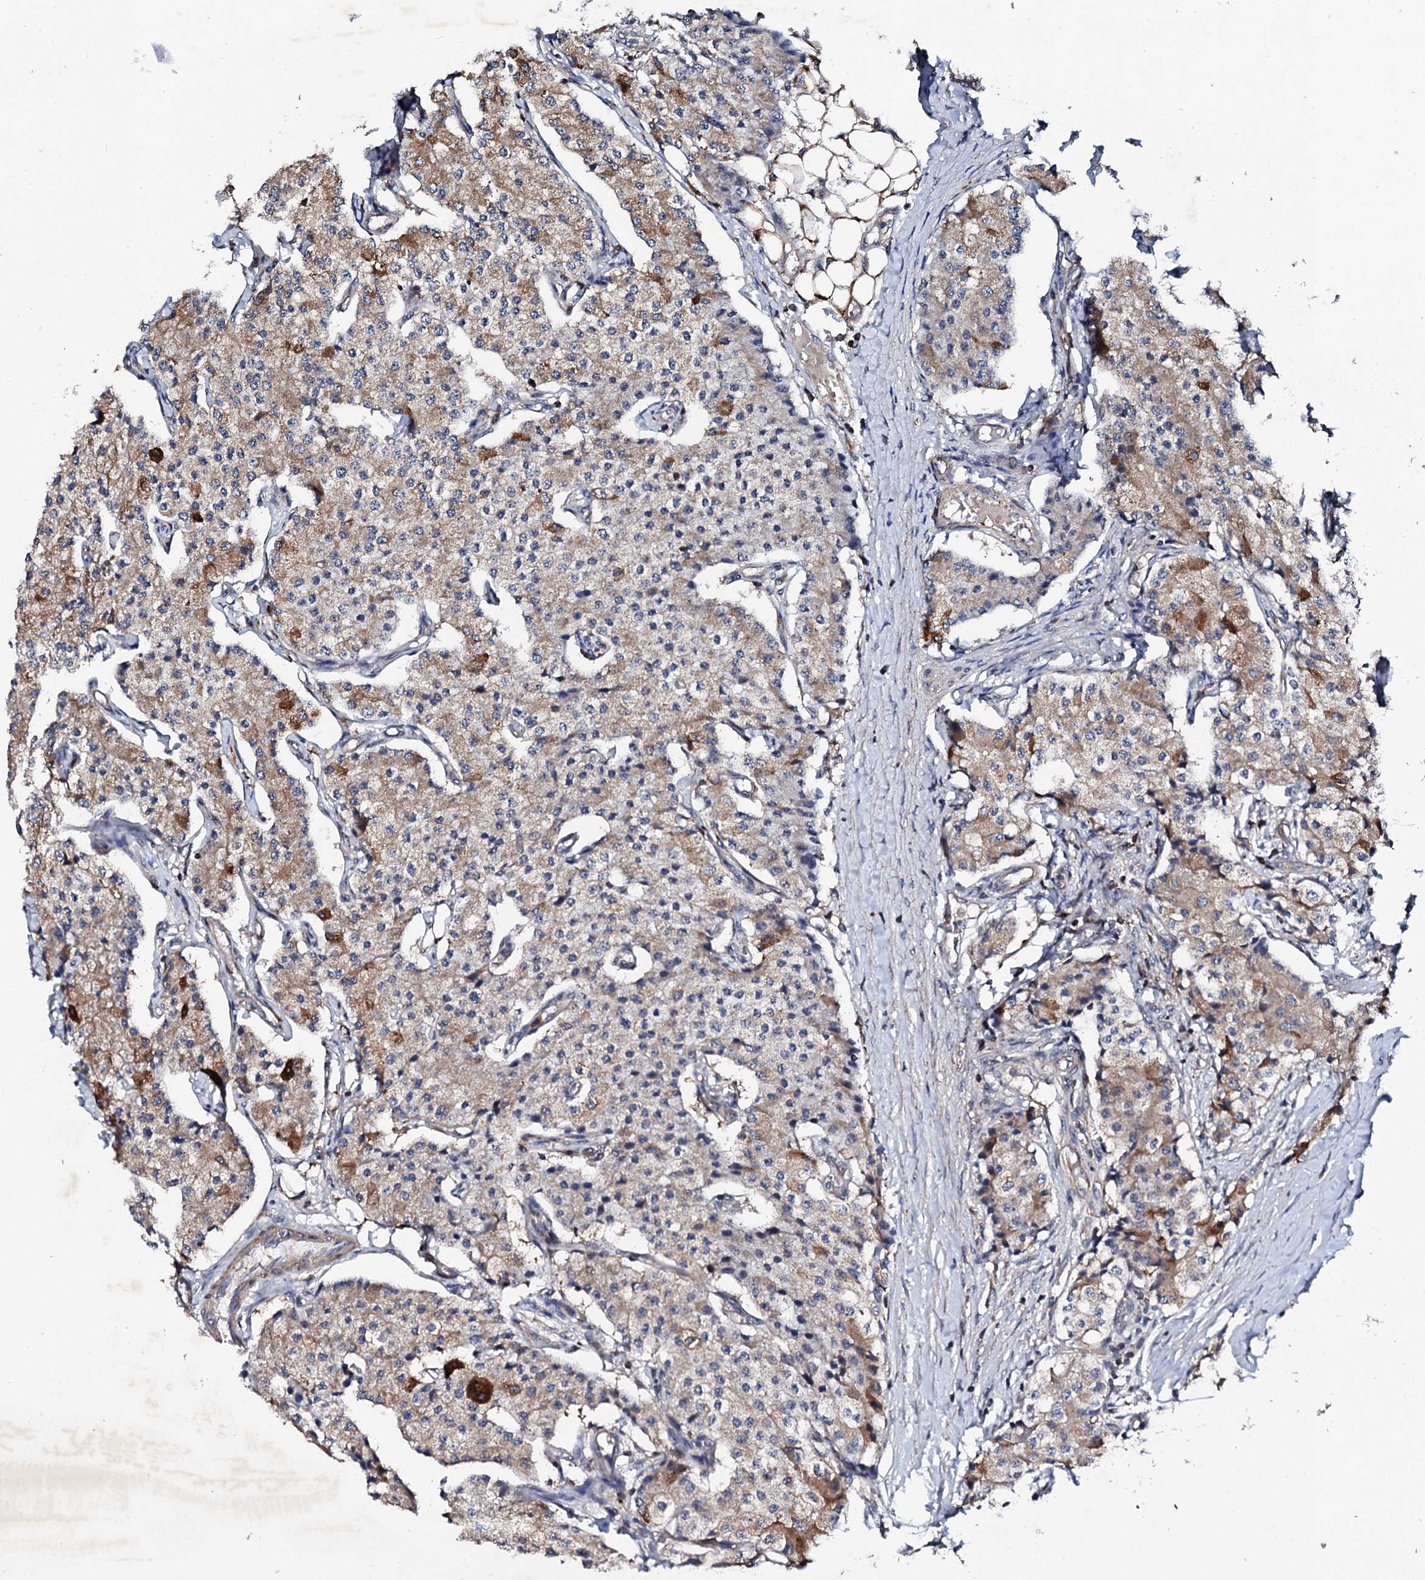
{"staining": {"intensity": "moderate", "quantity": "<25%", "location": "cytoplasmic/membranous"}, "tissue": "carcinoid", "cell_type": "Tumor cells", "image_type": "cancer", "snomed": [{"axis": "morphology", "description": "Carcinoid, malignant, NOS"}, {"axis": "topography", "description": "Colon"}], "caption": "High-power microscopy captured an immunohistochemistry histopathology image of carcinoid, revealing moderate cytoplasmic/membranous positivity in approximately <25% of tumor cells. The staining was performed using DAB to visualize the protein expression in brown, while the nuclei were stained in blue with hematoxylin (Magnification: 20x).", "gene": "GTPBP4", "patient": {"sex": "female", "age": 52}}